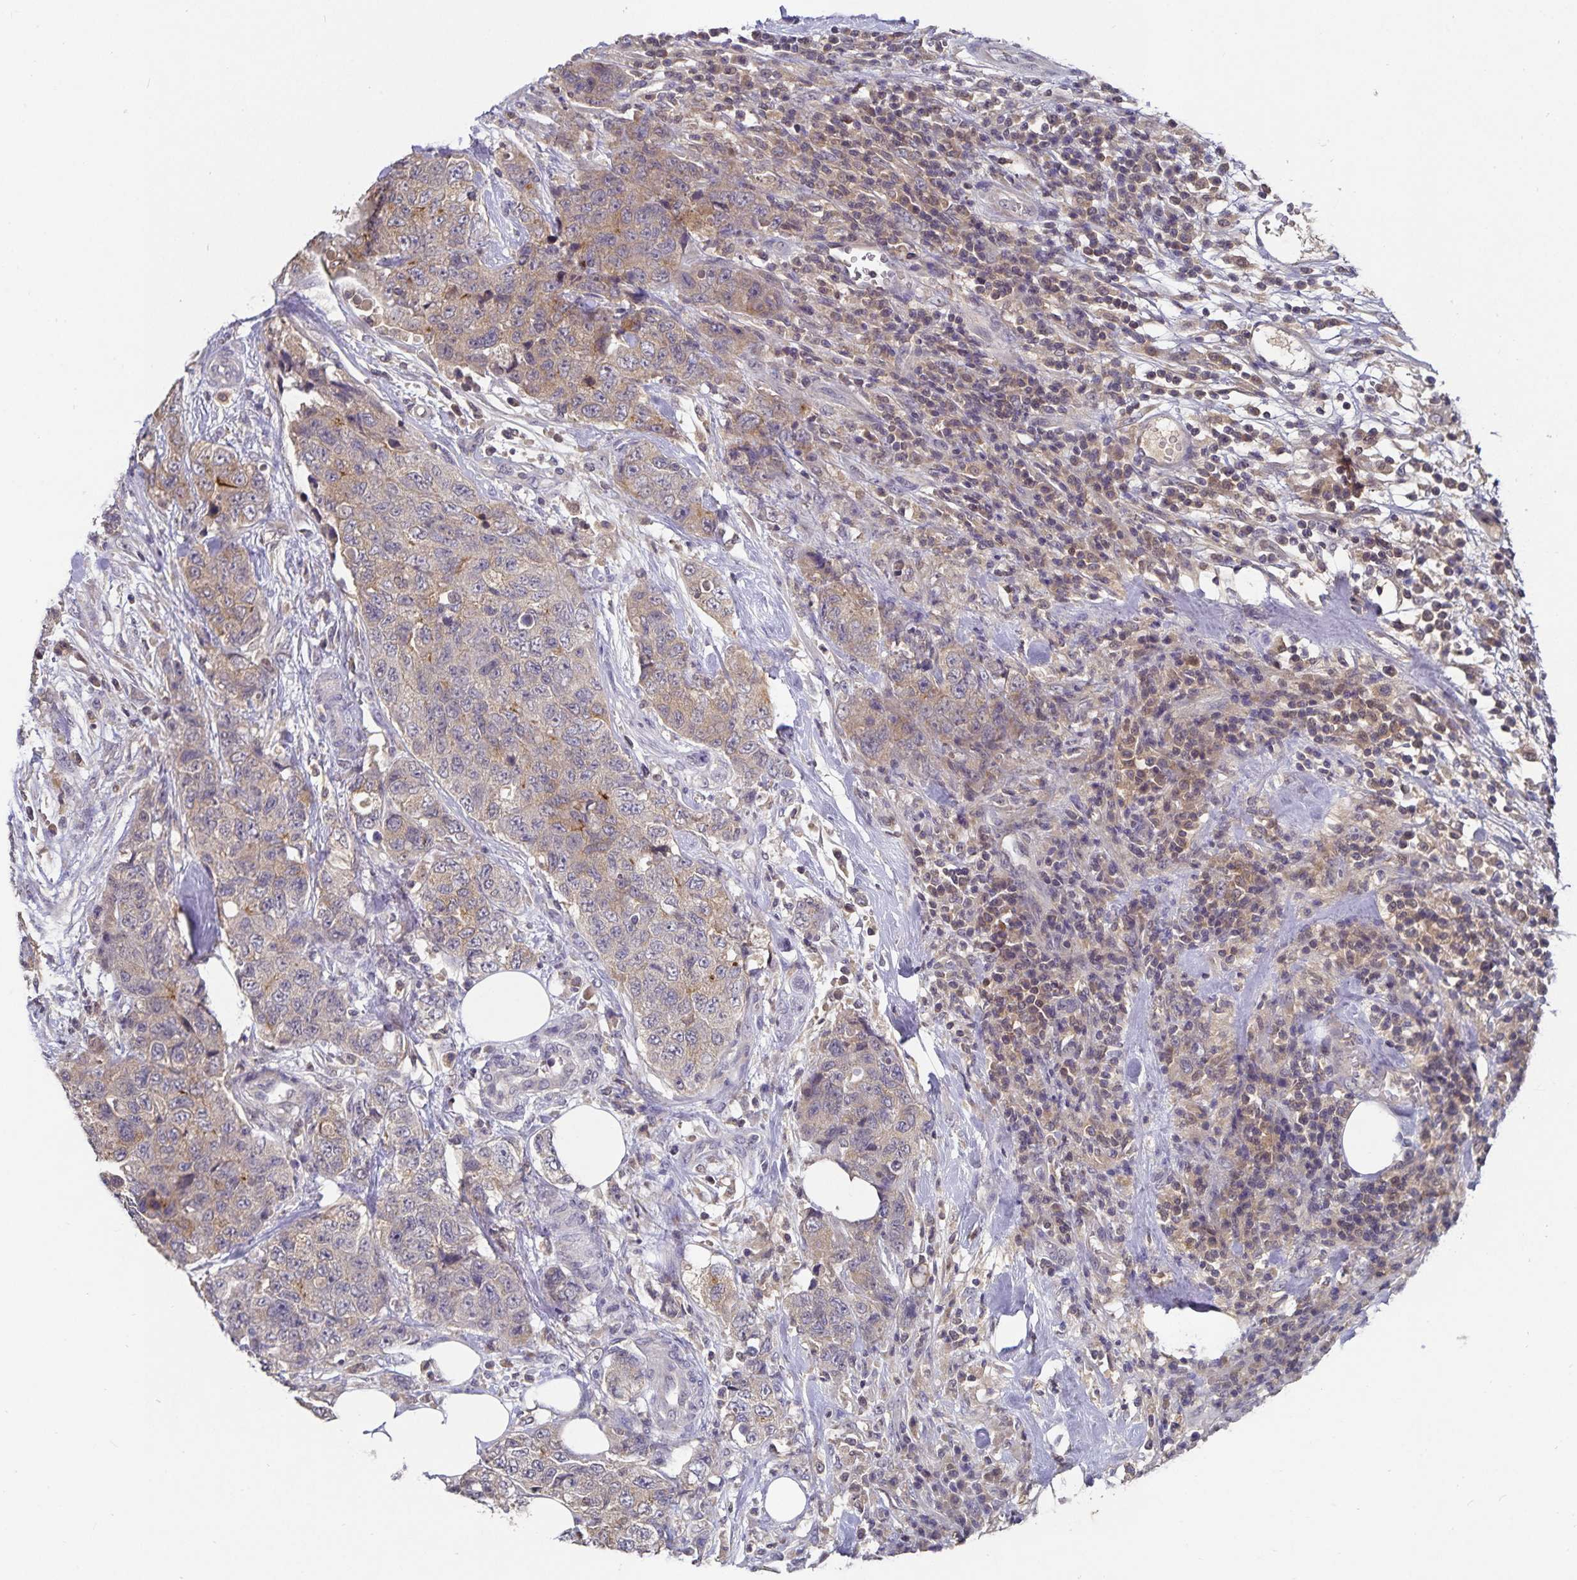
{"staining": {"intensity": "weak", "quantity": "25%-75%", "location": "cytoplasmic/membranous"}, "tissue": "urothelial cancer", "cell_type": "Tumor cells", "image_type": "cancer", "snomed": [{"axis": "morphology", "description": "Urothelial carcinoma, High grade"}, {"axis": "topography", "description": "Urinary bladder"}], "caption": "The micrograph exhibits immunohistochemical staining of urothelial carcinoma (high-grade). There is weak cytoplasmic/membranous positivity is appreciated in about 25%-75% of tumor cells.", "gene": "HEPN1", "patient": {"sex": "female", "age": 78}}